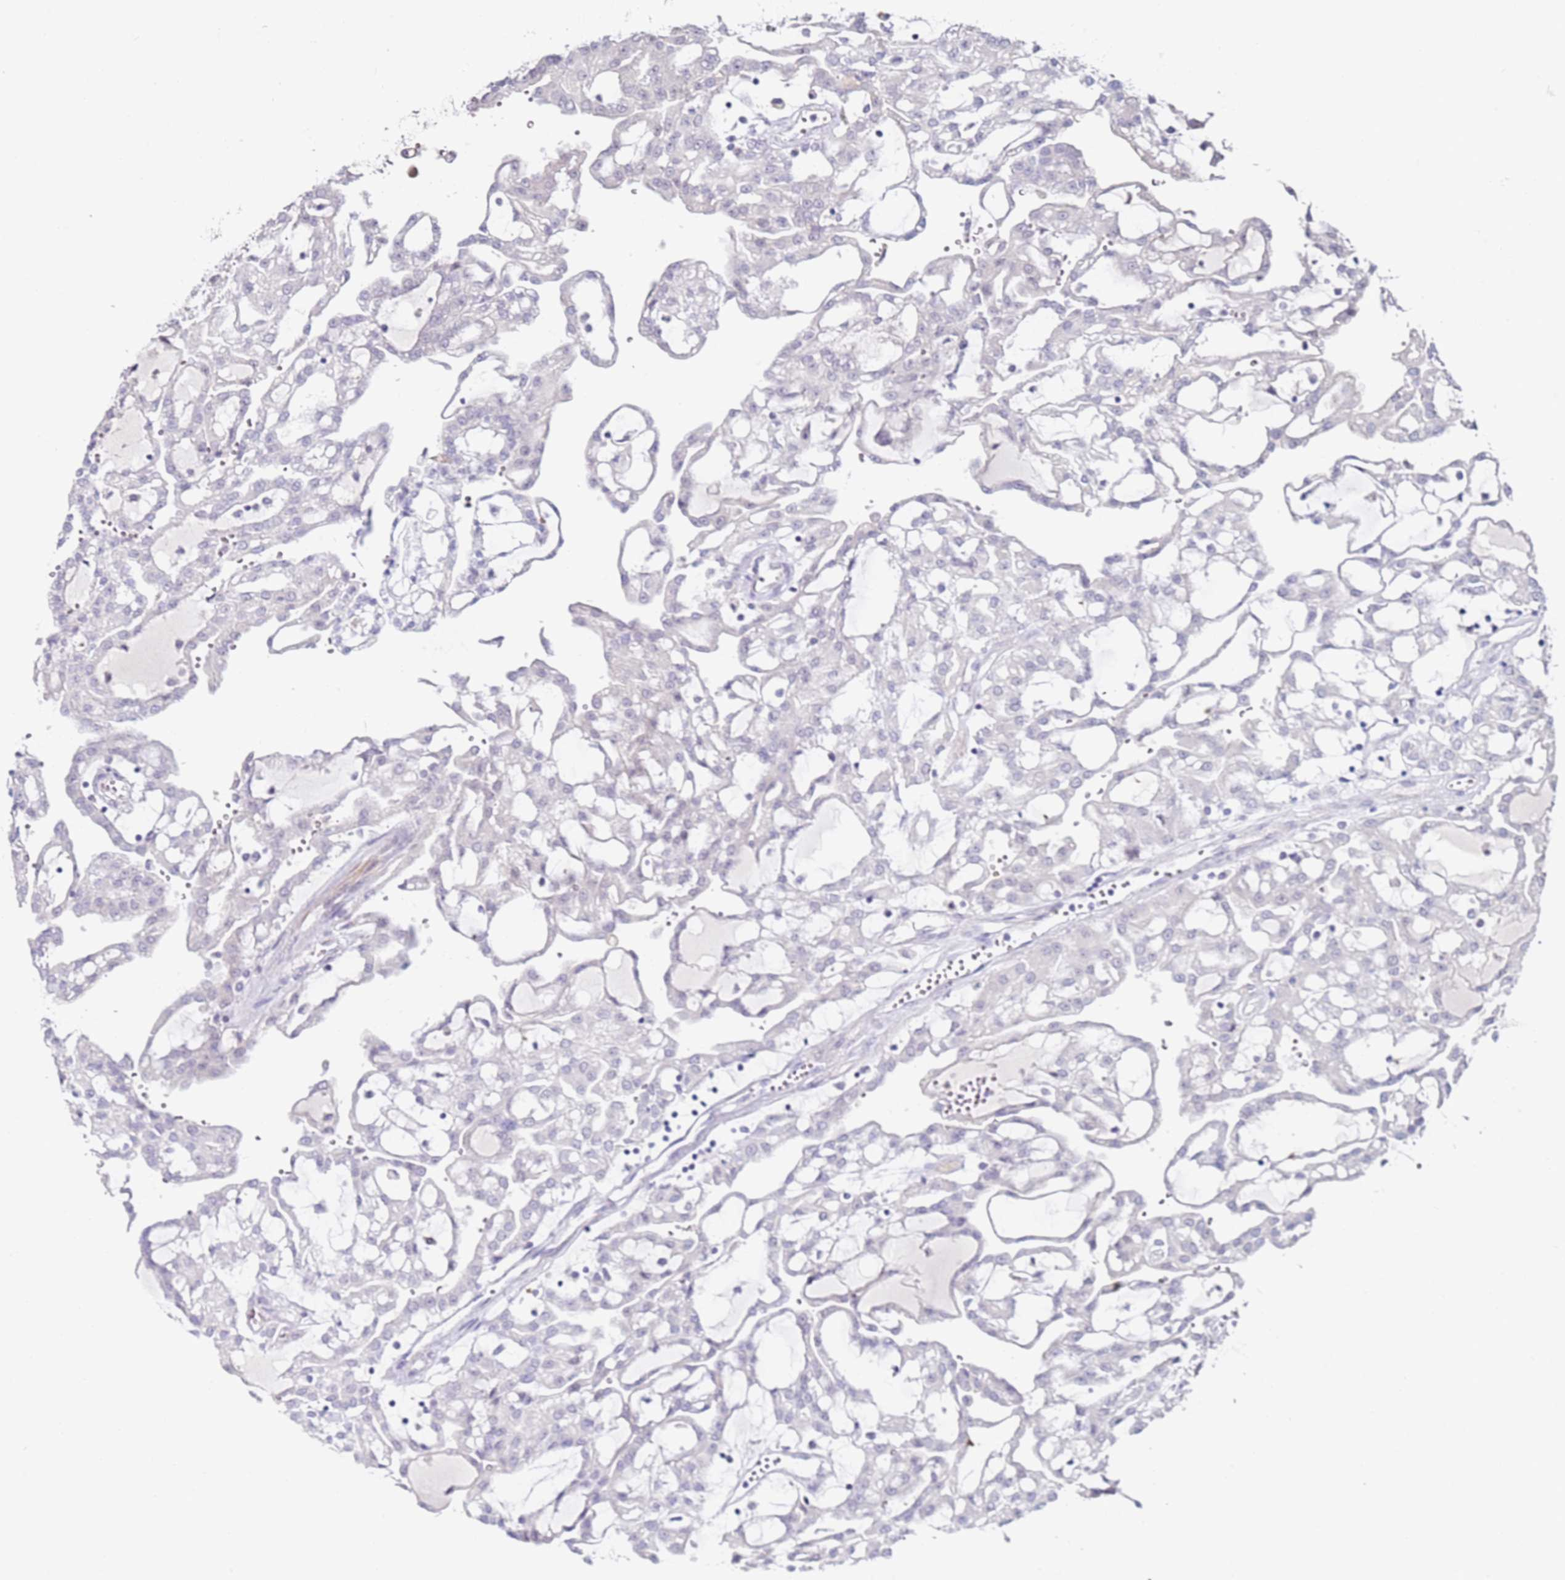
{"staining": {"intensity": "negative", "quantity": "none", "location": "none"}, "tissue": "renal cancer", "cell_type": "Tumor cells", "image_type": "cancer", "snomed": [{"axis": "morphology", "description": "Adenocarcinoma, NOS"}, {"axis": "topography", "description": "Kidney"}], "caption": "Tumor cells are negative for brown protein staining in renal adenocarcinoma. The staining was performed using DAB (3,3'-diaminobenzidine) to visualize the protein expression in brown, while the nuclei were stained in blue with hematoxylin (Magnification: 20x).", "gene": "RARS2", "patient": {"sex": "male", "age": 63}}